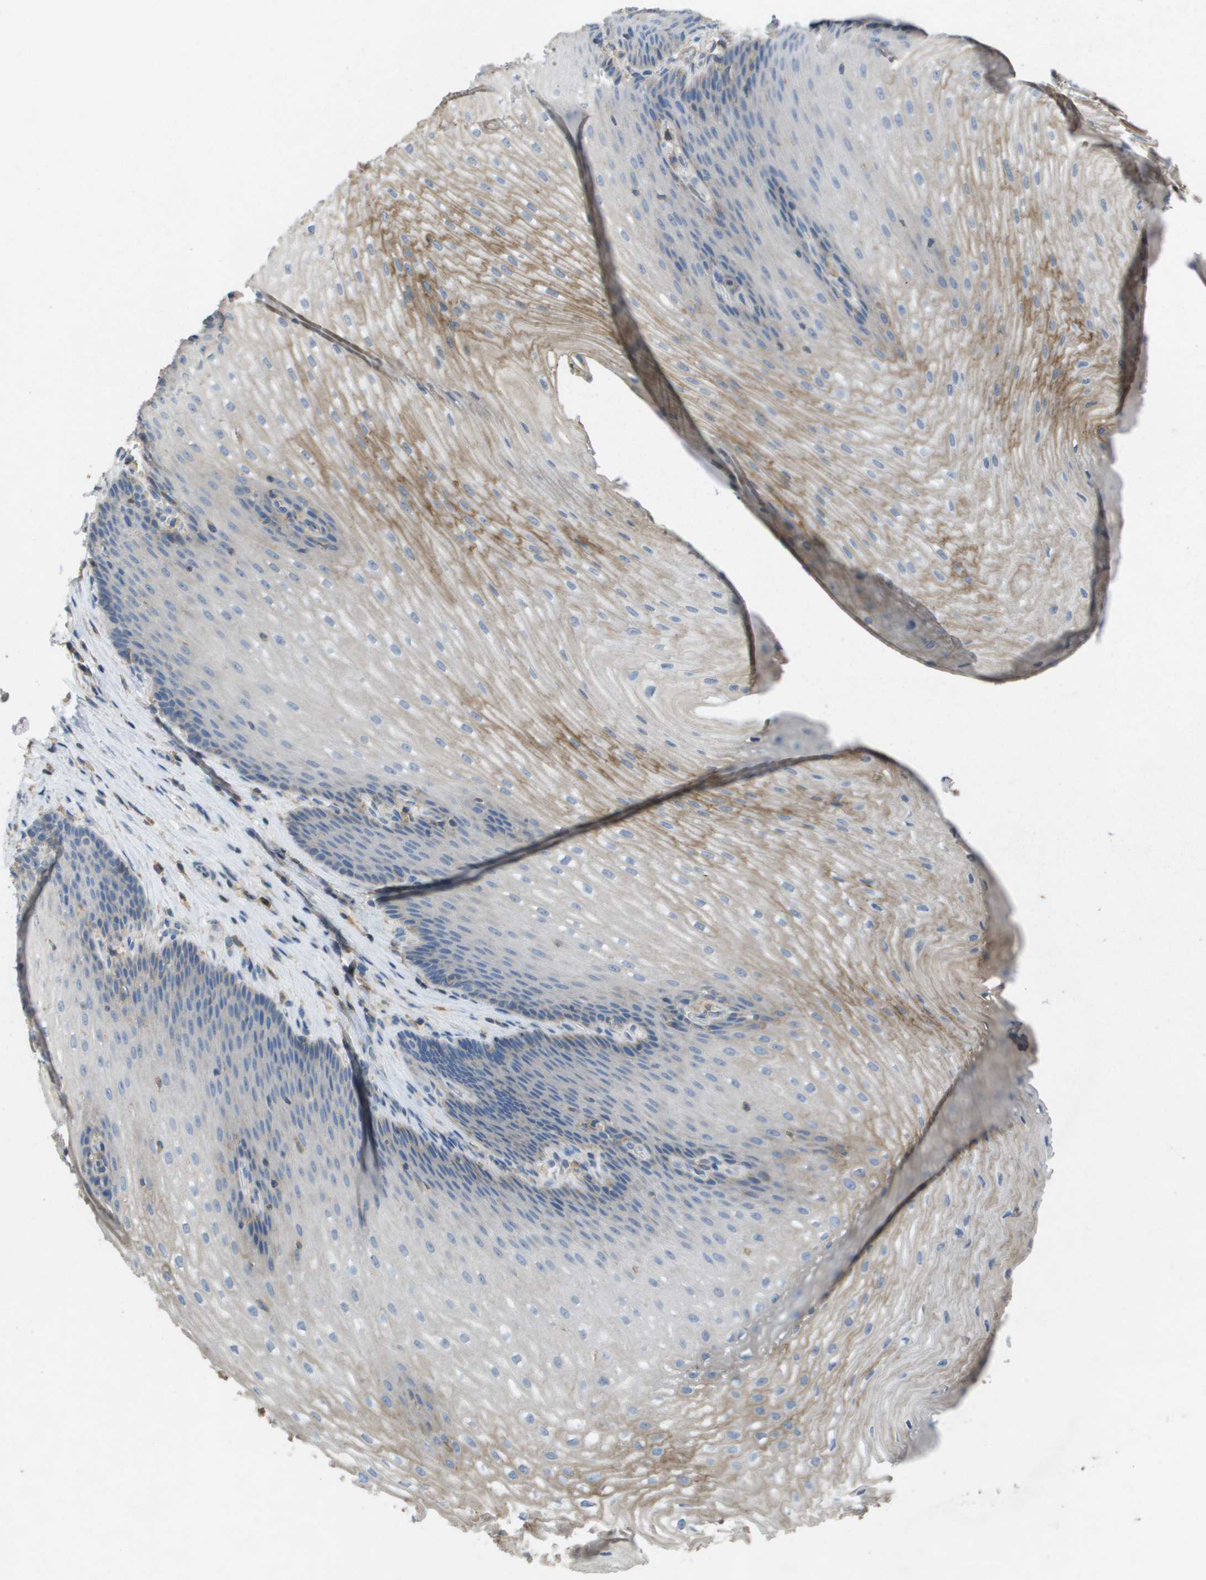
{"staining": {"intensity": "moderate", "quantity": "25%-75%", "location": "cytoplasmic/membranous"}, "tissue": "esophagus", "cell_type": "Squamous epithelial cells", "image_type": "normal", "snomed": [{"axis": "morphology", "description": "Normal tissue, NOS"}, {"axis": "topography", "description": "Esophagus"}], "caption": "Unremarkable esophagus reveals moderate cytoplasmic/membranous positivity in approximately 25%-75% of squamous epithelial cells.", "gene": "CLCA4", "patient": {"sex": "male", "age": 48}}